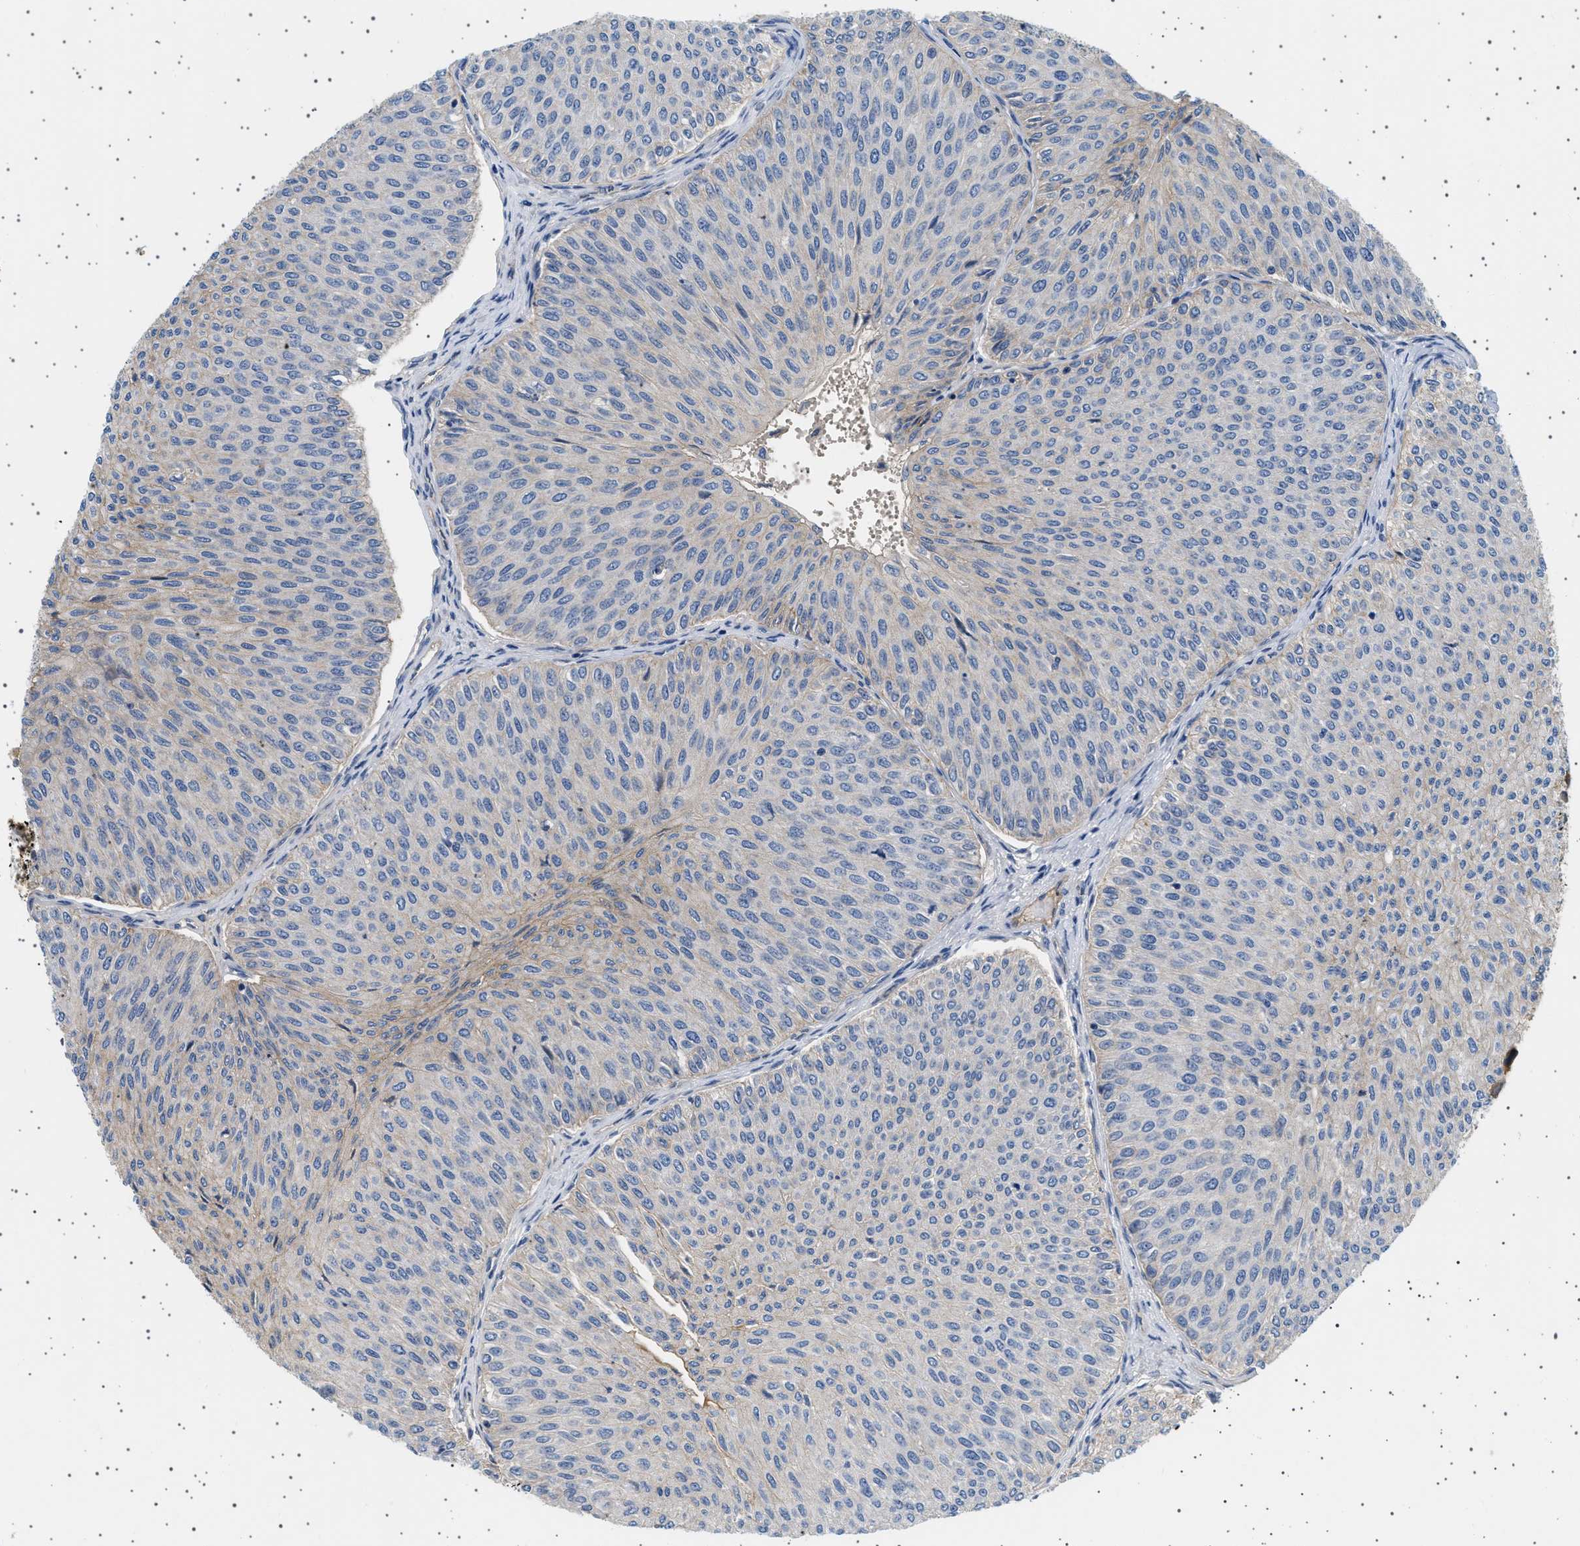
{"staining": {"intensity": "weak", "quantity": "25%-75%", "location": "cytoplasmic/membranous"}, "tissue": "urothelial cancer", "cell_type": "Tumor cells", "image_type": "cancer", "snomed": [{"axis": "morphology", "description": "Urothelial carcinoma, Low grade"}, {"axis": "topography", "description": "Urinary bladder"}], "caption": "The micrograph displays immunohistochemical staining of urothelial cancer. There is weak cytoplasmic/membranous expression is identified in about 25%-75% of tumor cells.", "gene": "PLPP6", "patient": {"sex": "male", "age": 78}}